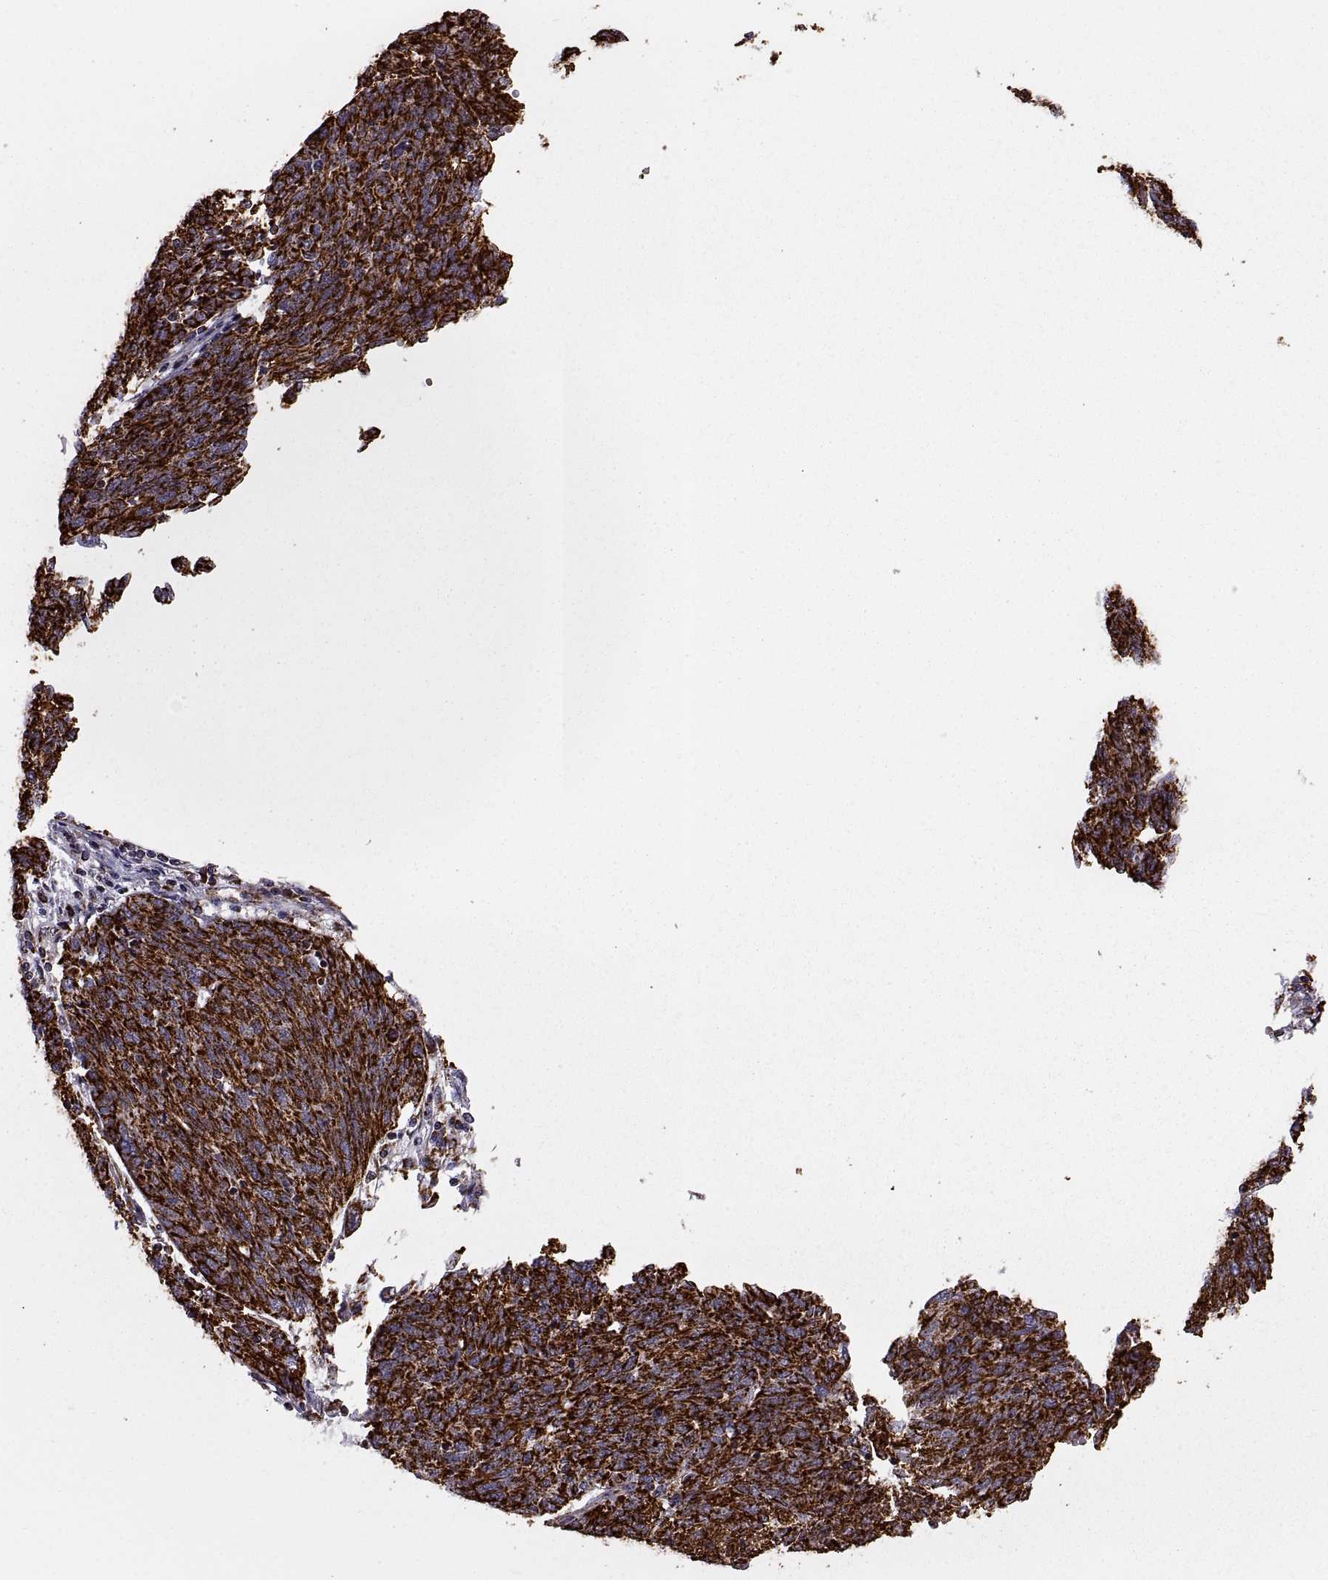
{"staining": {"intensity": "strong", "quantity": ">75%", "location": "cytoplasmic/membranous"}, "tissue": "ovarian cancer", "cell_type": "Tumor cells", "image_type": "cancer", "snomed": [{"axis": "morphology", "description": "Carcinoma, endometroid"}, {"axis": "topography", "description": "Ovary"}], "caption": "This is an image of immunohistochemistry (IHC) staining of endometroid carcinoma (ovarian), which shows strong positivity in the cytoplasmic/membranous of tumor cells.", "gene": "ARSD", "patient": {"sex": "female", "age": 58}}